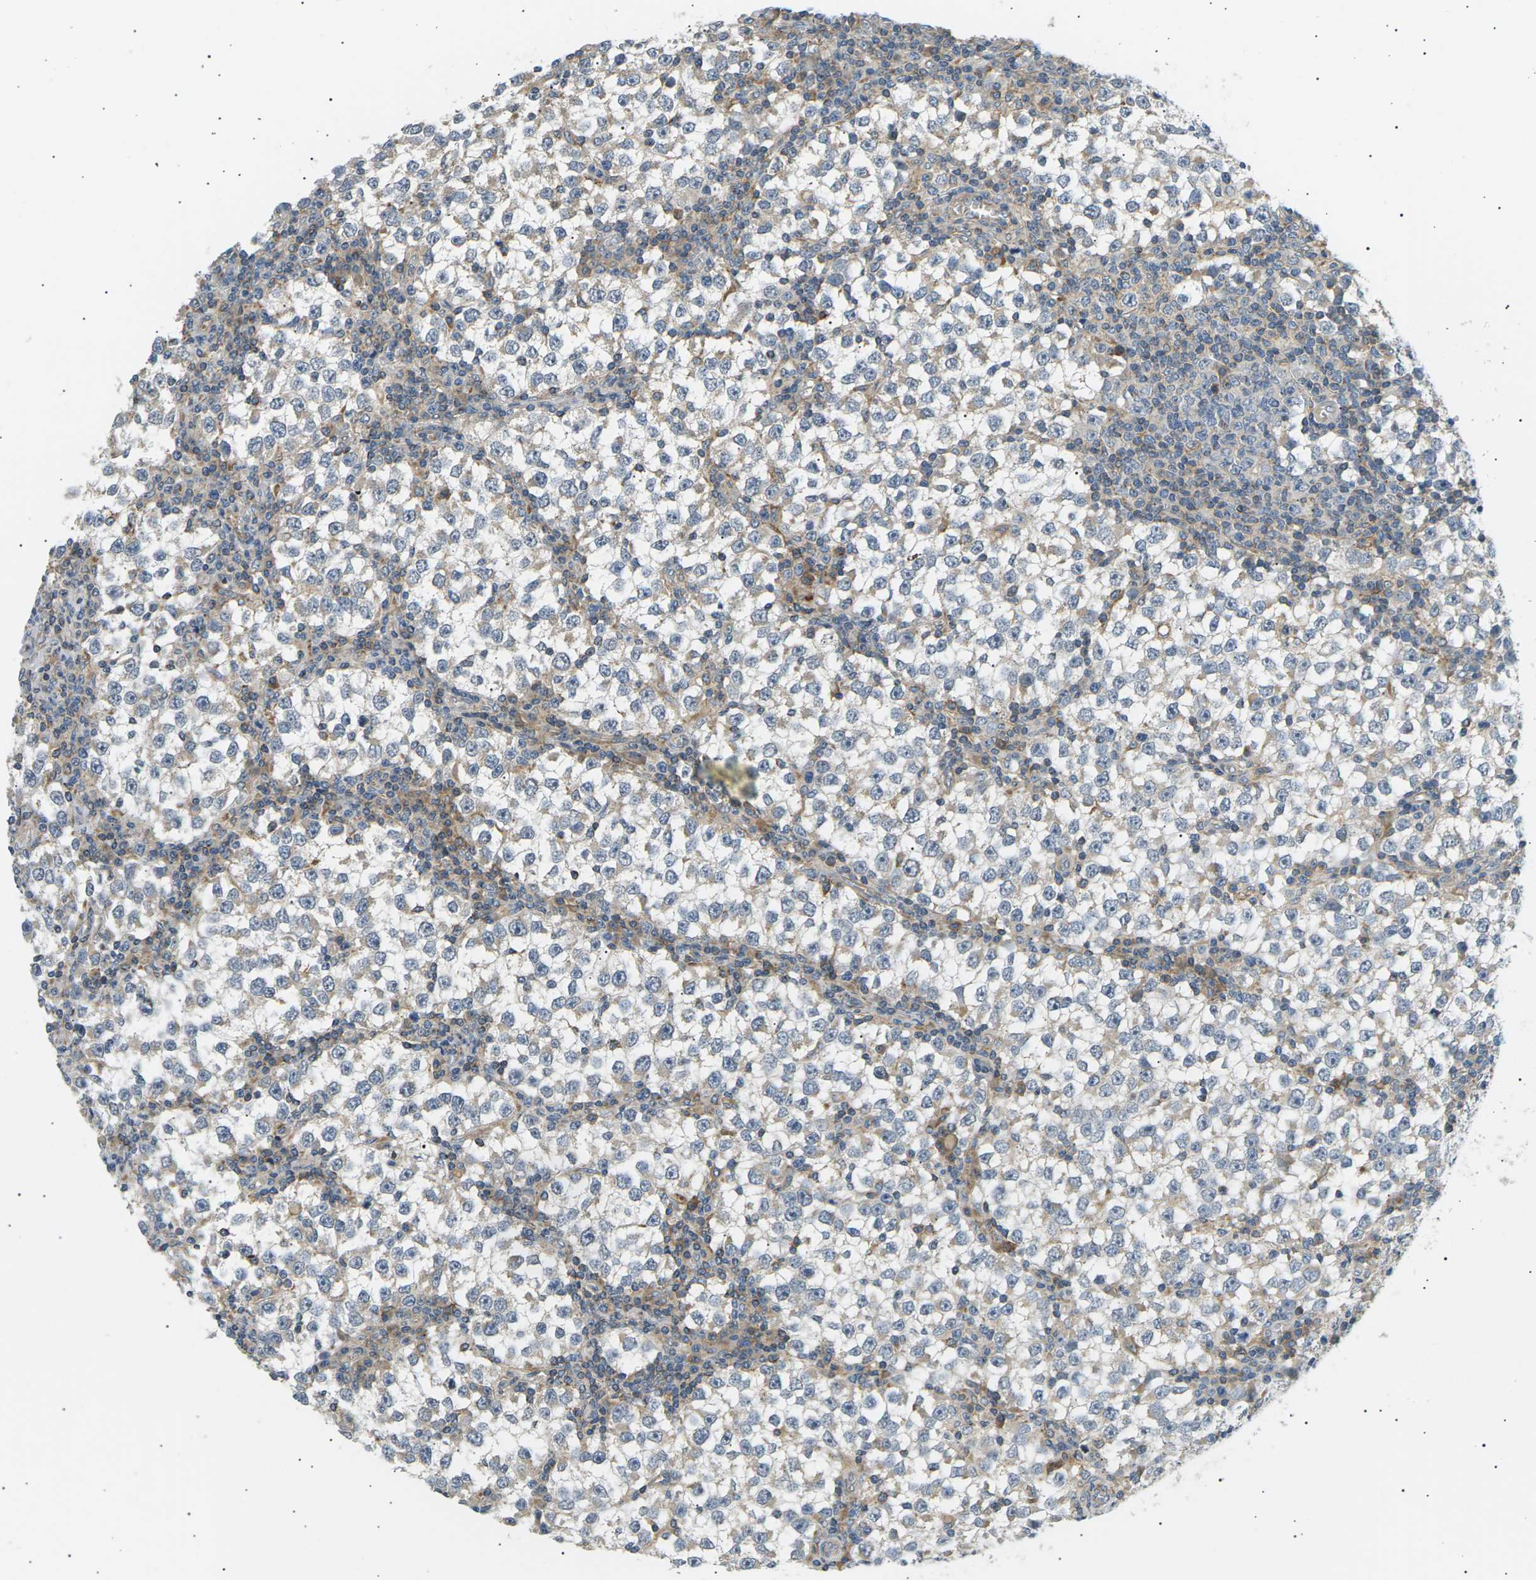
{"staining": {"intensity": "weak", "quantity": "<25%", "location": "cytoplasmic/membranous"}, "tissue": "testis cancer", "cell_type": "Tumor cells", "image_type": "cancer", "snomed": [{"axis": "morphology", "description": "Seminoma, NOS"}, {"axis": "topography", "description": "Testis"}], "caption": "Tumor cells are negative for protein expression in human testis seminoma.", "gene": "TBC1D8", "patient": {"sex": "male", "age": 65}}